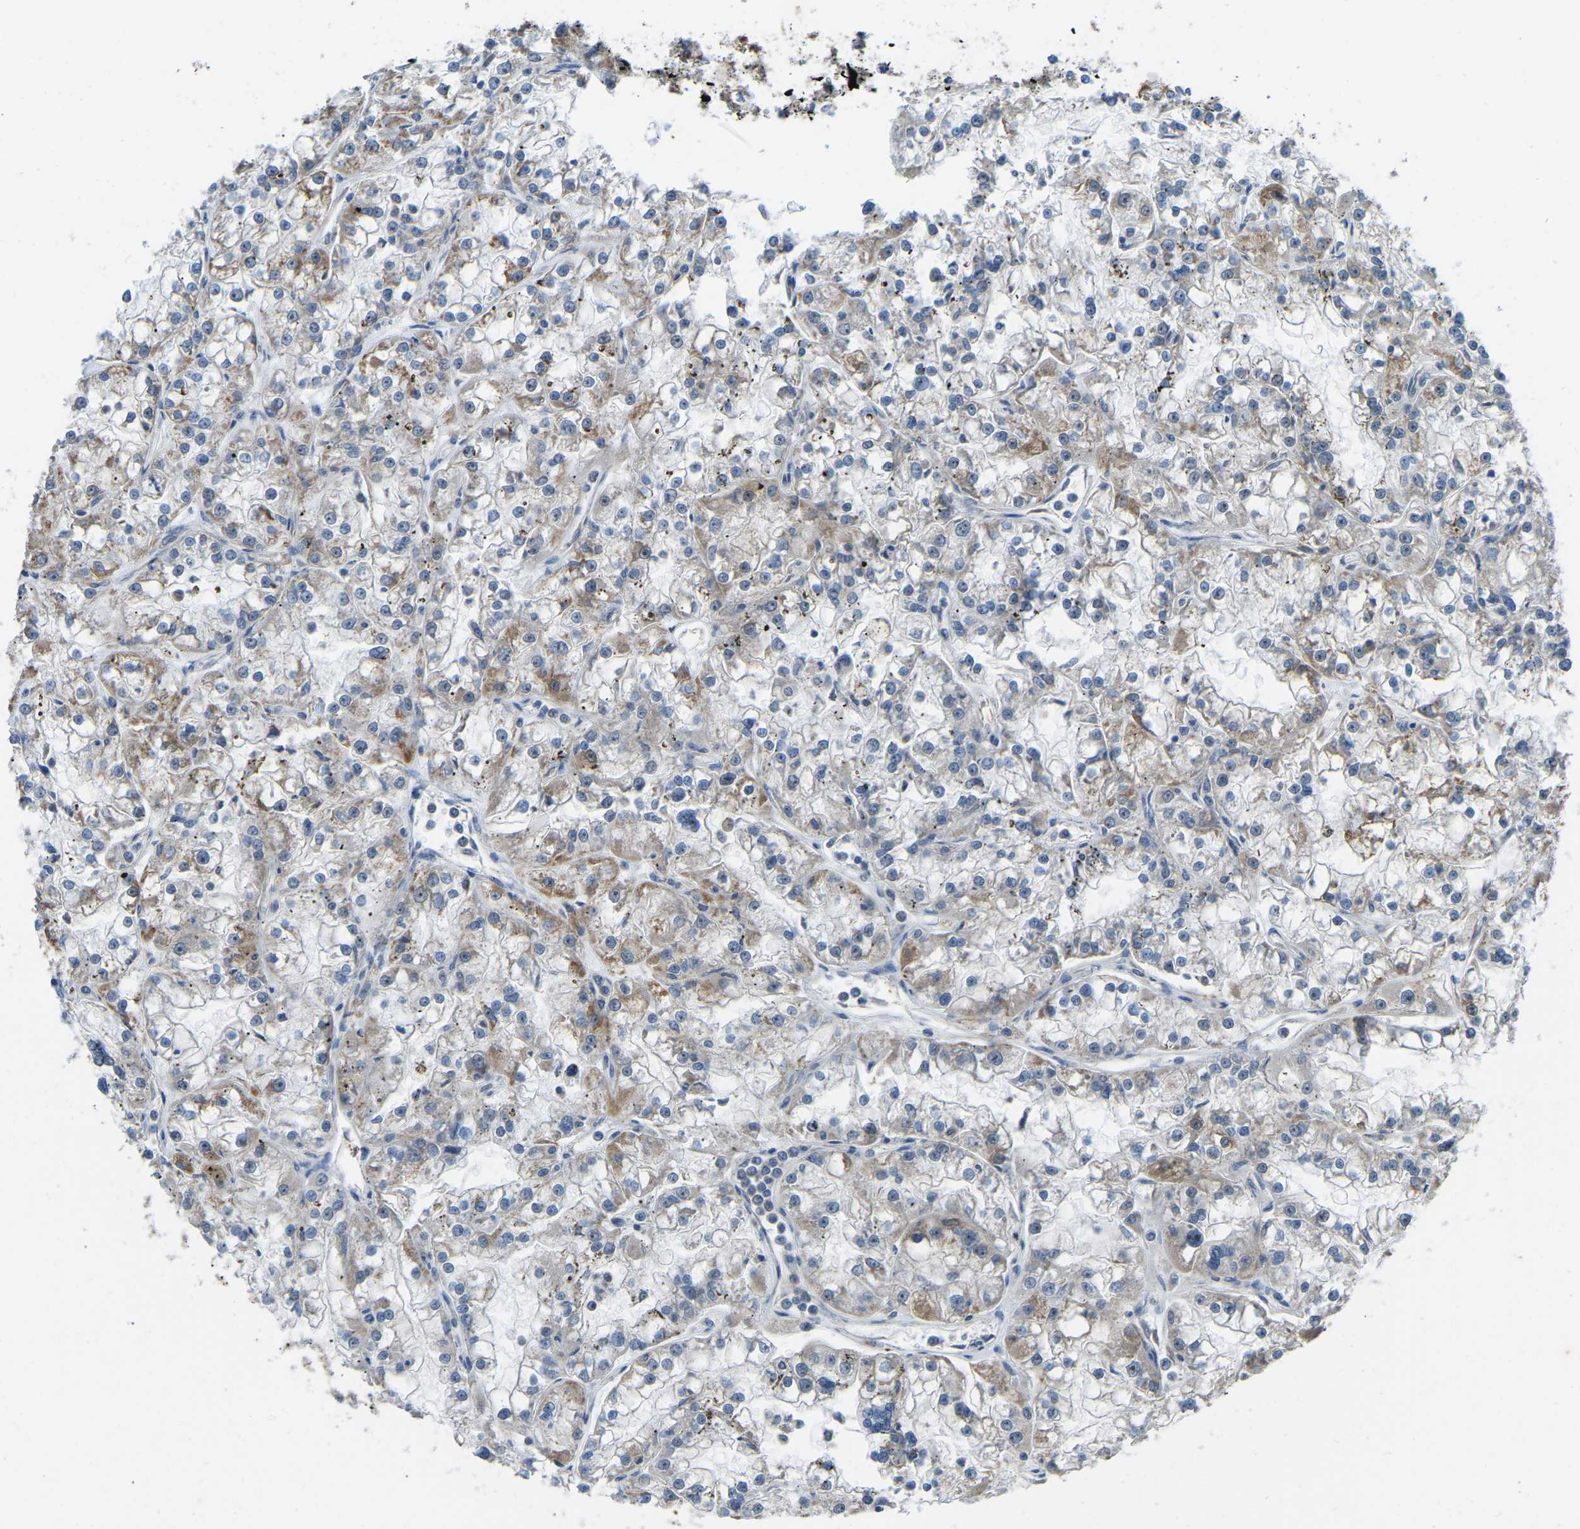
{"staining": {"intensity": "moderate", "quantity": "25%-75%", "location": "cytoplasmic/membranous"}, "tissue": "renal cancer", "cell_type": "Tumor cells", "image_type": "cancer", "snomed": [{"axis": "morphology", "description": "Adenocarcinoma, NOS"}, {"axis": "topography", "description": "Kidney"}], "caption": "IHC image of human renal cancer (adenocarcinoma) stained for a protein (brown), which reveals medium levels of moderate cytoplasmic/membranous staining in about 25%-75% of tumor cells.", "gene": "ETFB", "patient": {"sex": "female", "age": 52}}